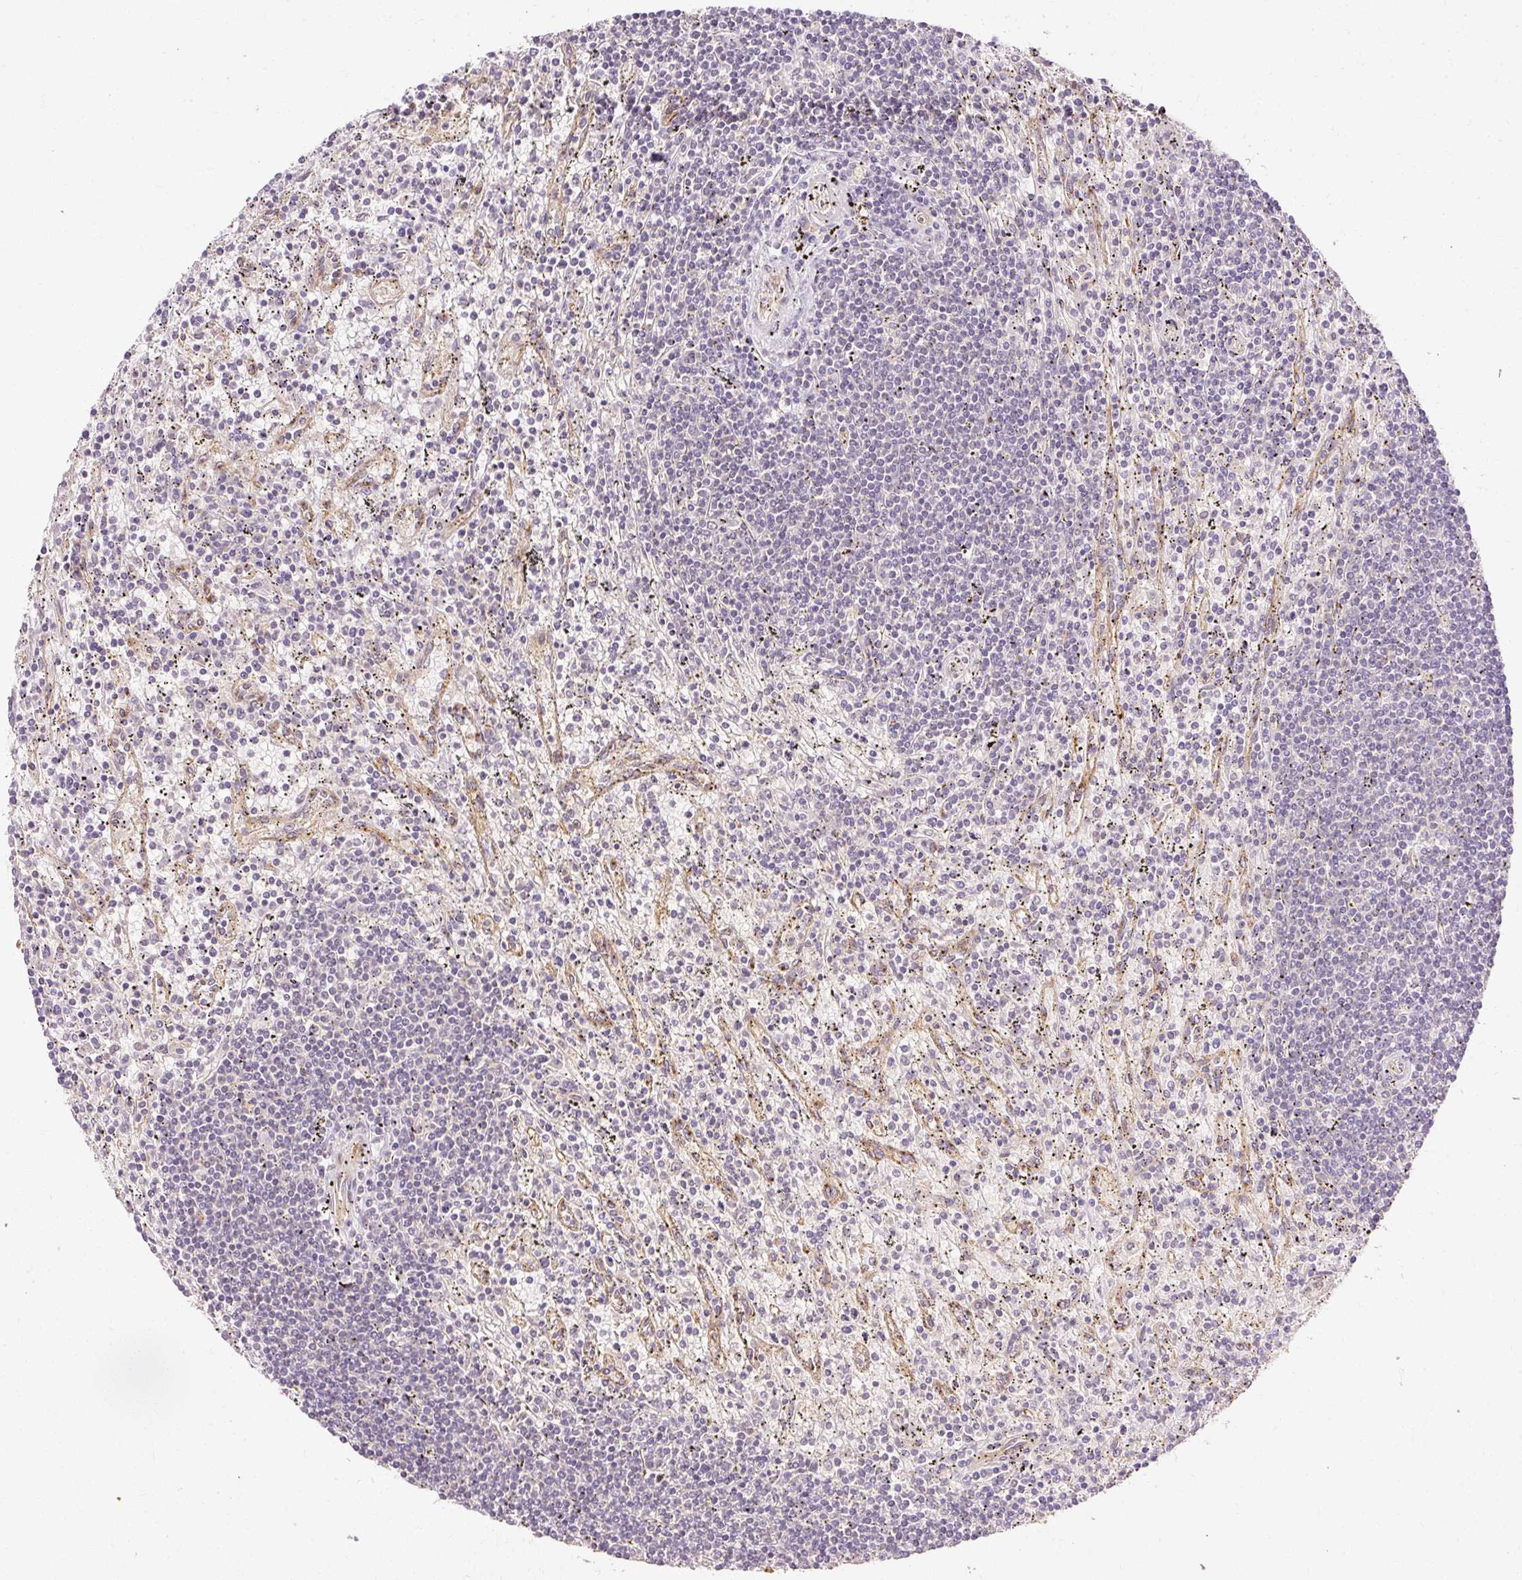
{"staining": {"intensity": "negative", "quantity": "none", "location": "none"}, "tissue": "lymphoma", "cell_type": "Tumor cells", "image_type": "cancer", "snomed": [{"axis": "morphology", "description": "Malignant lymphoma, non-Hodgkin's type, Low grade"}, {"axis": "topography", "description": "Spleen"}], "caption": "Immunohistochemical staining of human low-grade malignant lymphoma, non-Hodgkin's type demonstrates no significant staining in tumor cells.", "gene": "ARMH3", "patient": {"sex": "male", "age": 76}}